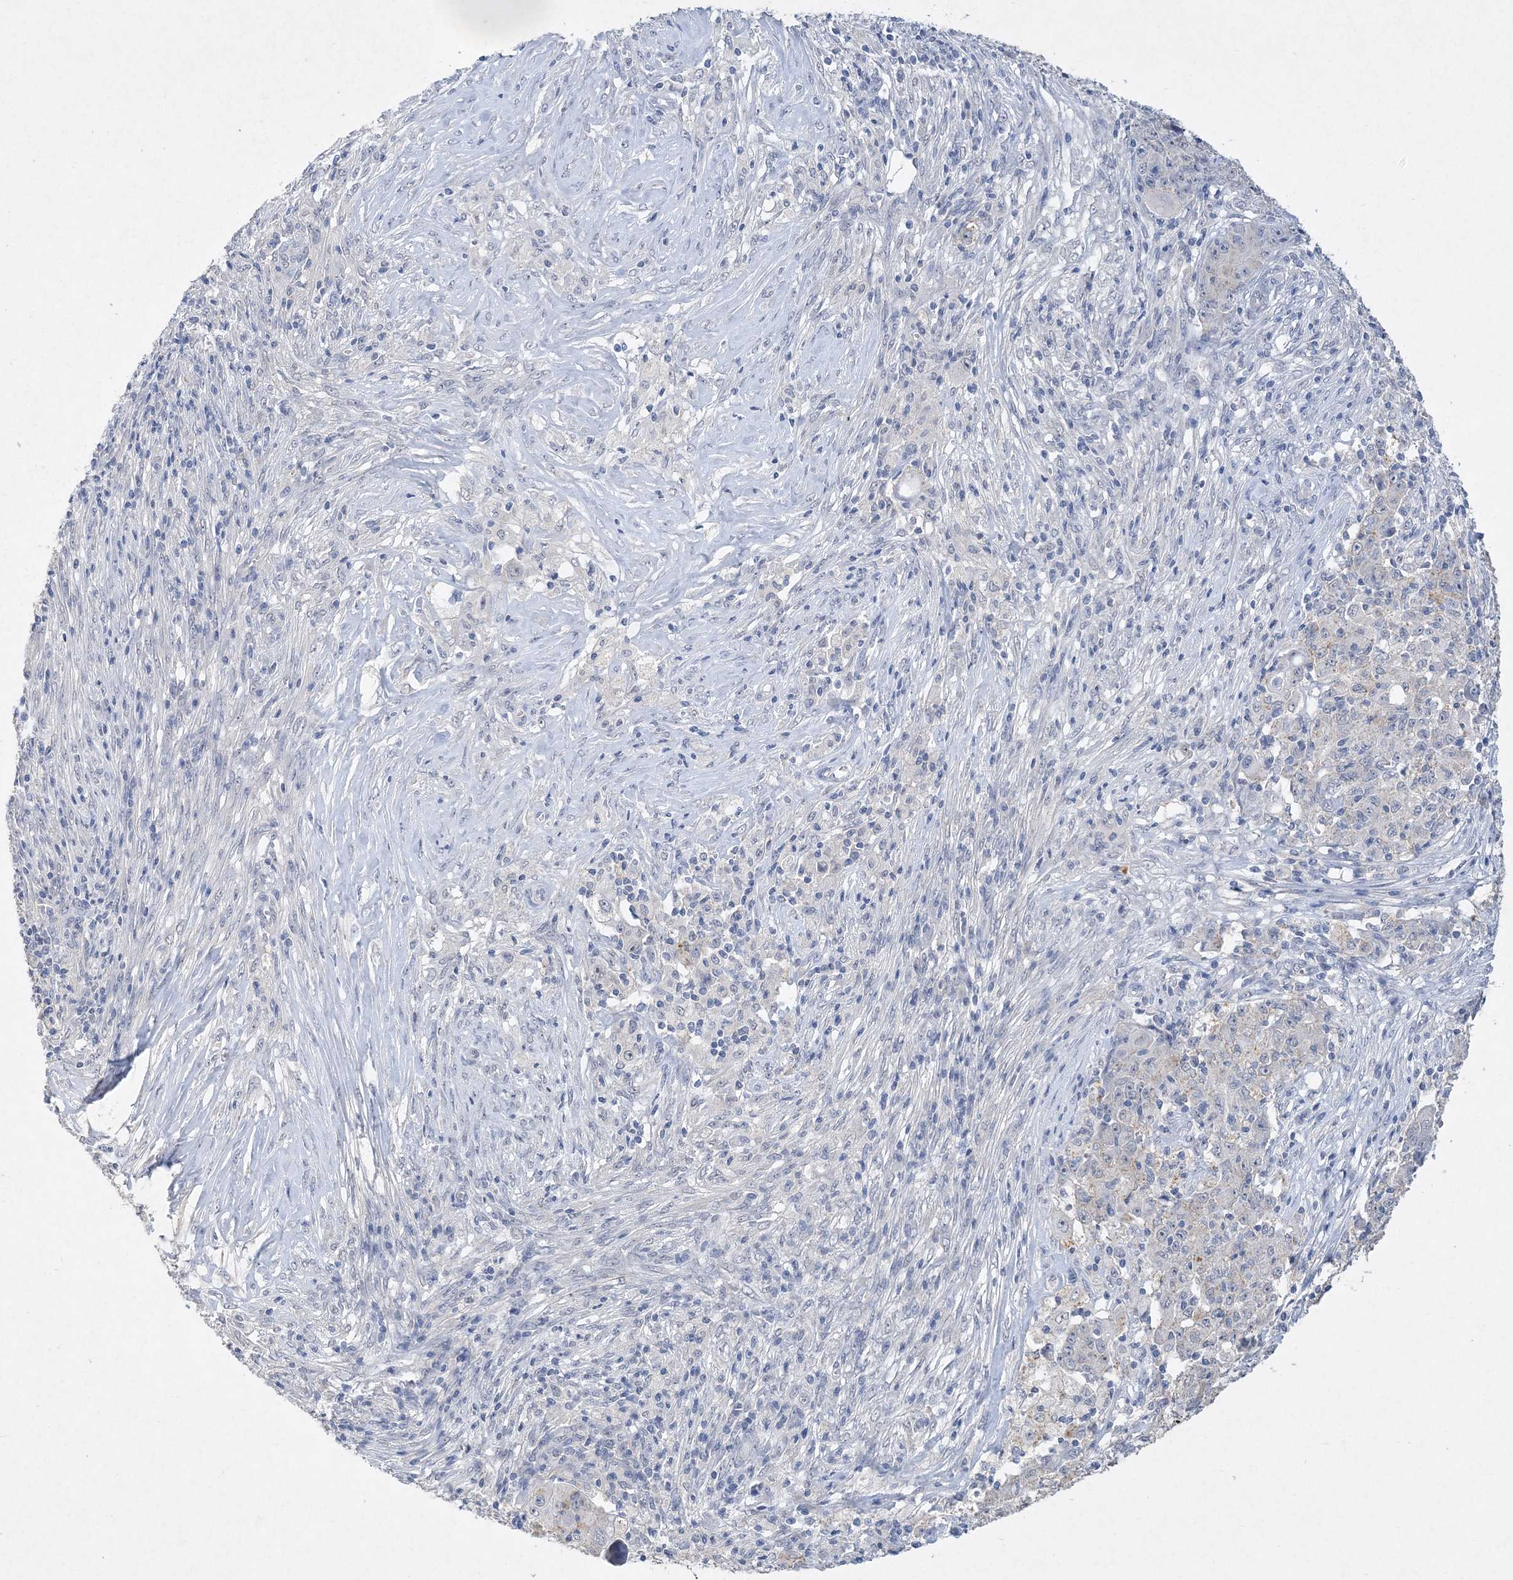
{"staining": {"intensity": "negative", "quantity": "none", "location": "none"}, "tissue": "ovarian cancer", "cell_type": "Tumor cells", "image_type": "cancer", "snomed": [{"axis": "morphology", "description": "Carcinoma, endometroid"}, {"axis": "topography", "description": "Ovary"}], "caption": "DAB (3,3'-diaminobenzidine) immunohistochemical staining of ovarian cancer reveals no significant positivity in tumor cells. (DAB (3,3'-diaminobenzidine) IHC with hematoxylin counter stain).", "gene": "C11orf58", "patient": {"sex": "female", "age": 42}}